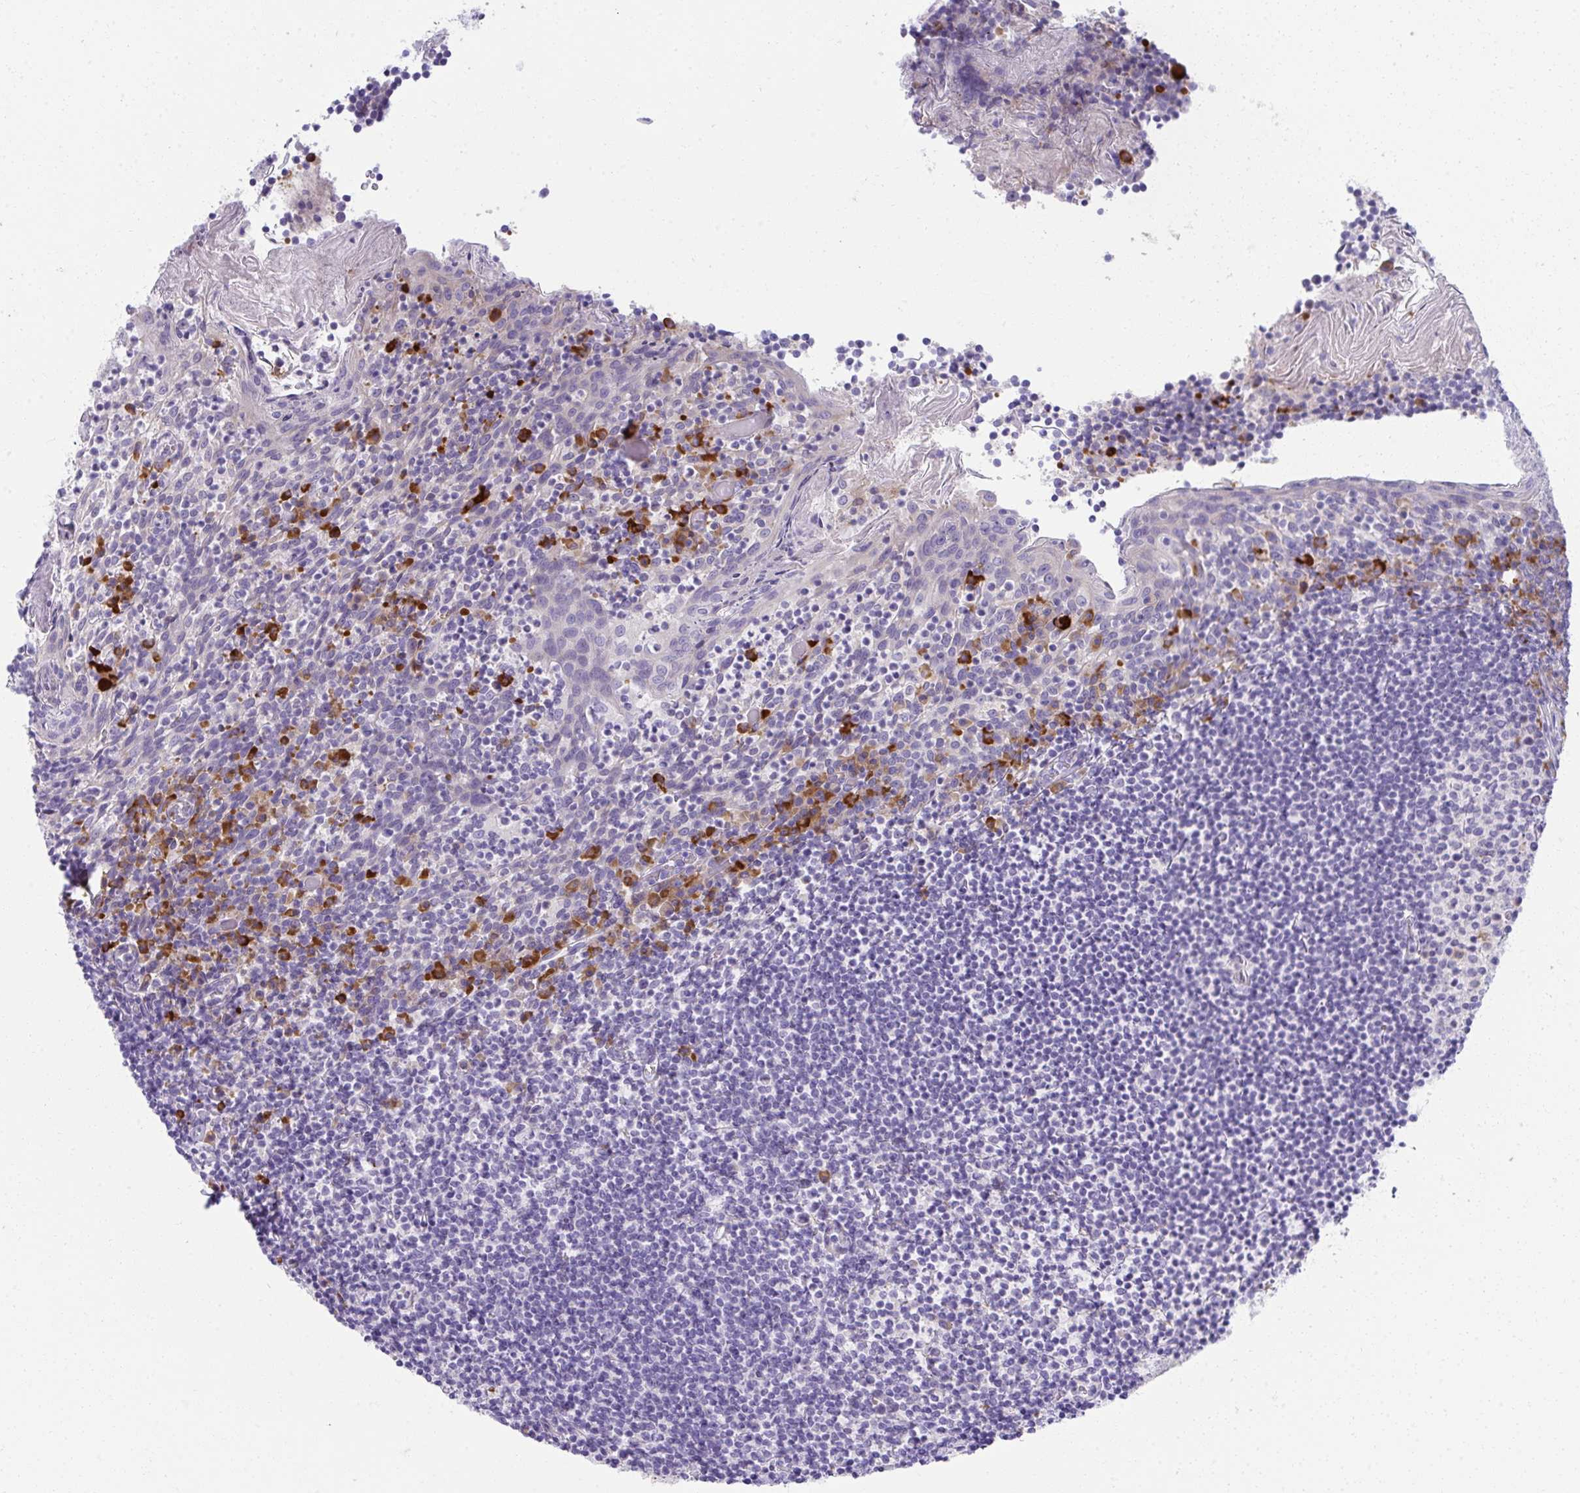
{"staining": {"intensity": "negative", "quantity": "none", "location": "none"}, "tissue": "tonsil", "cell_type": "Germinal center cells", "image_type": "normal", "snomed": [{"axis": "morphology", "description": "Normal tissue, NOS"}, {"axis": "topography", "description": "Tonsil"}], "caption": "Germinal center cells are negative for brown protein staining in unremarkable tonsil. Nuclei are stained in blue.", "gene": "FASLG", "patient": {"sex": "female", "age": 10}}